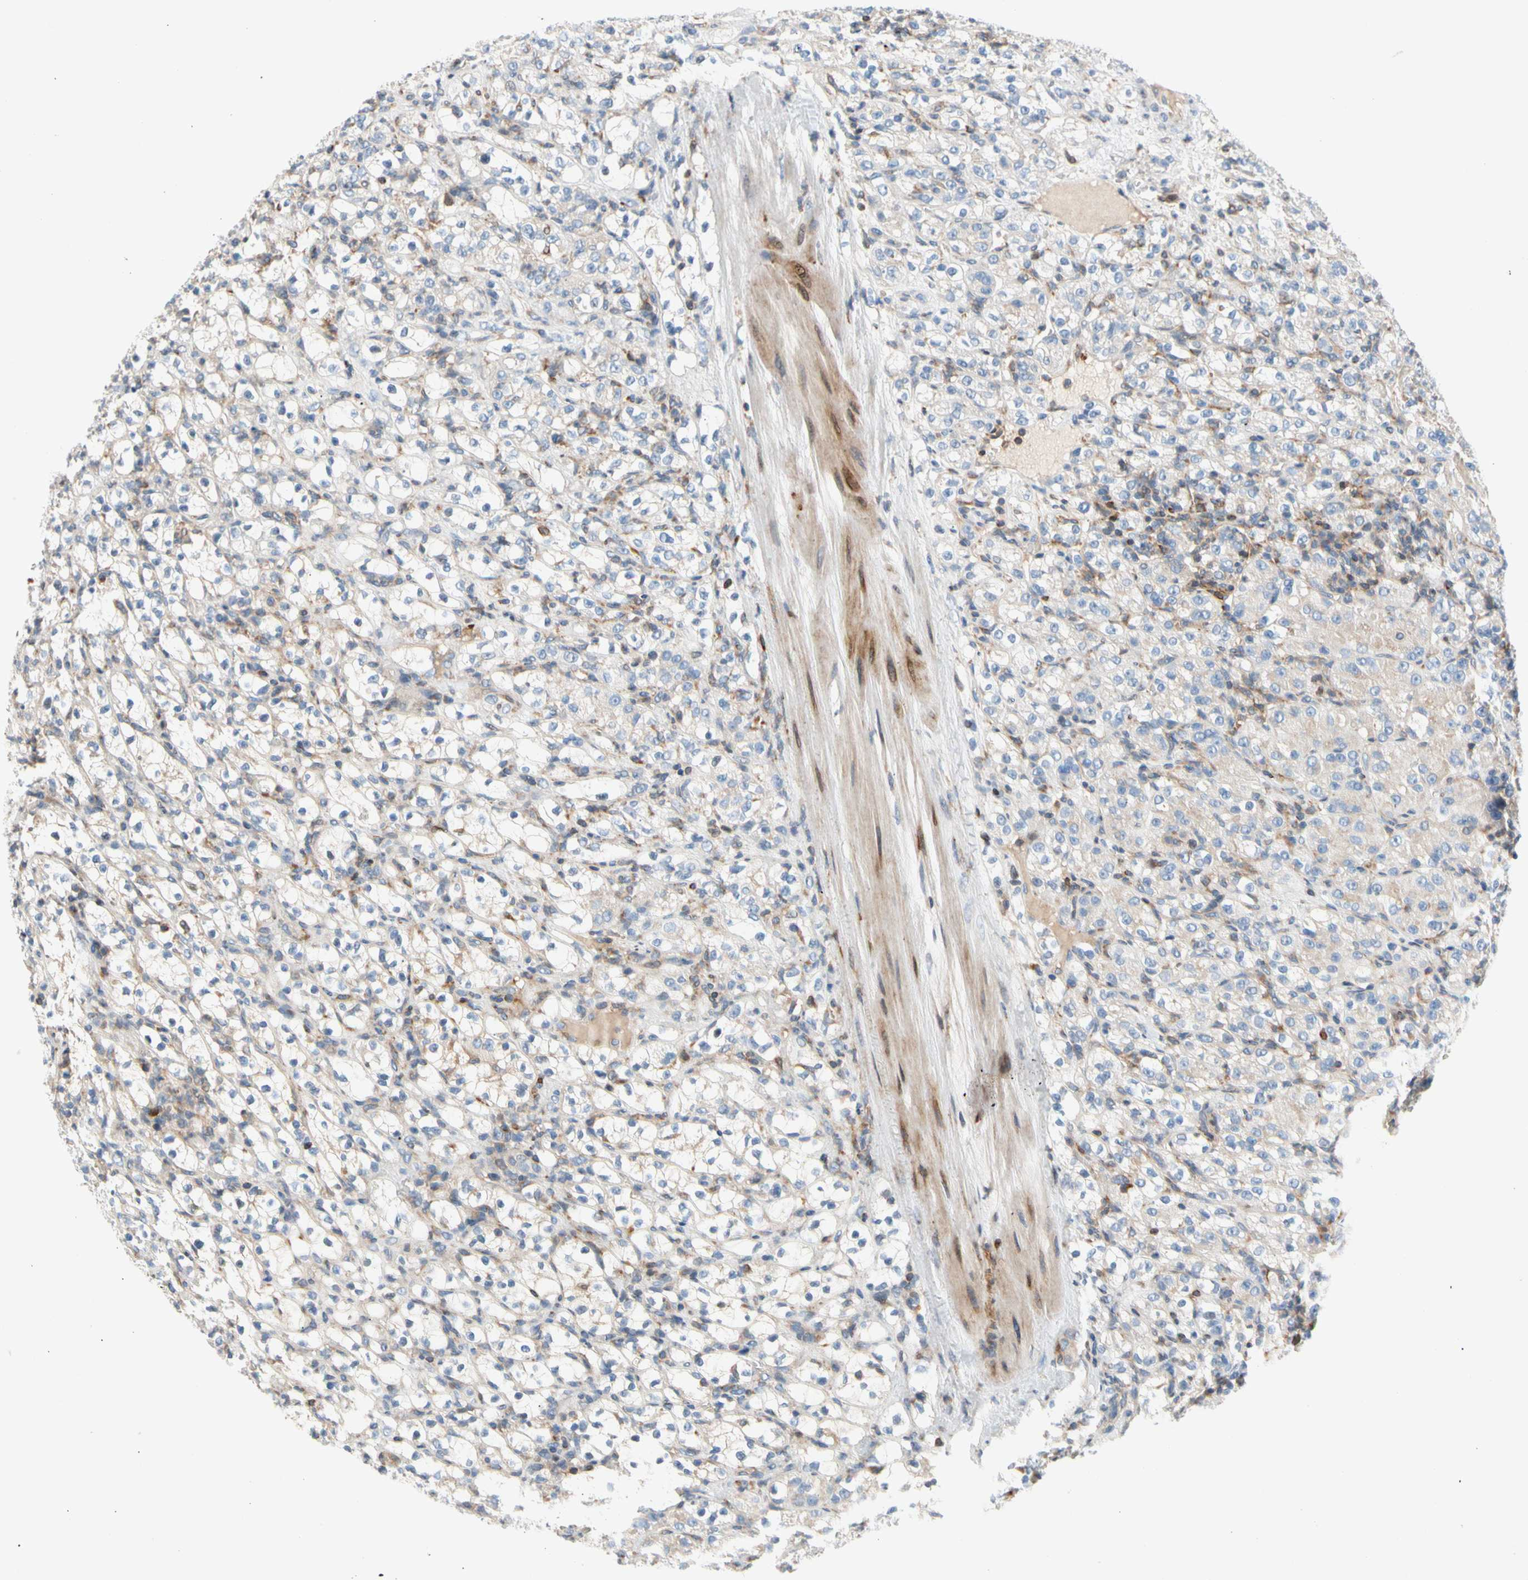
{"staining": {"intensity": "negative", "quantity": "none", "location": "none"}, "tissue": "renal cancer", "cell_type": "Tumor cells", "image_type": "cancer", "snomed": [{"axis": "morphology", "description": "Normal tissue, NOS"}, {"axis": "morphology", "description": "Adenocarcinoma, NOS"}, {"axis": "topography", "description": "Kidney"}], "caption": "Adenocarcinoma (renal) was stained to show a protein in brown. There is no significant positivity in tumor cells. Brightfield microscopy of immunohistochemistry (IHC) stained with DAB (brown) and hematoxylin (blue), captured at high magnification.", "gene": "MAP3K3", "patient": {"sex": "male", "age": 61}}